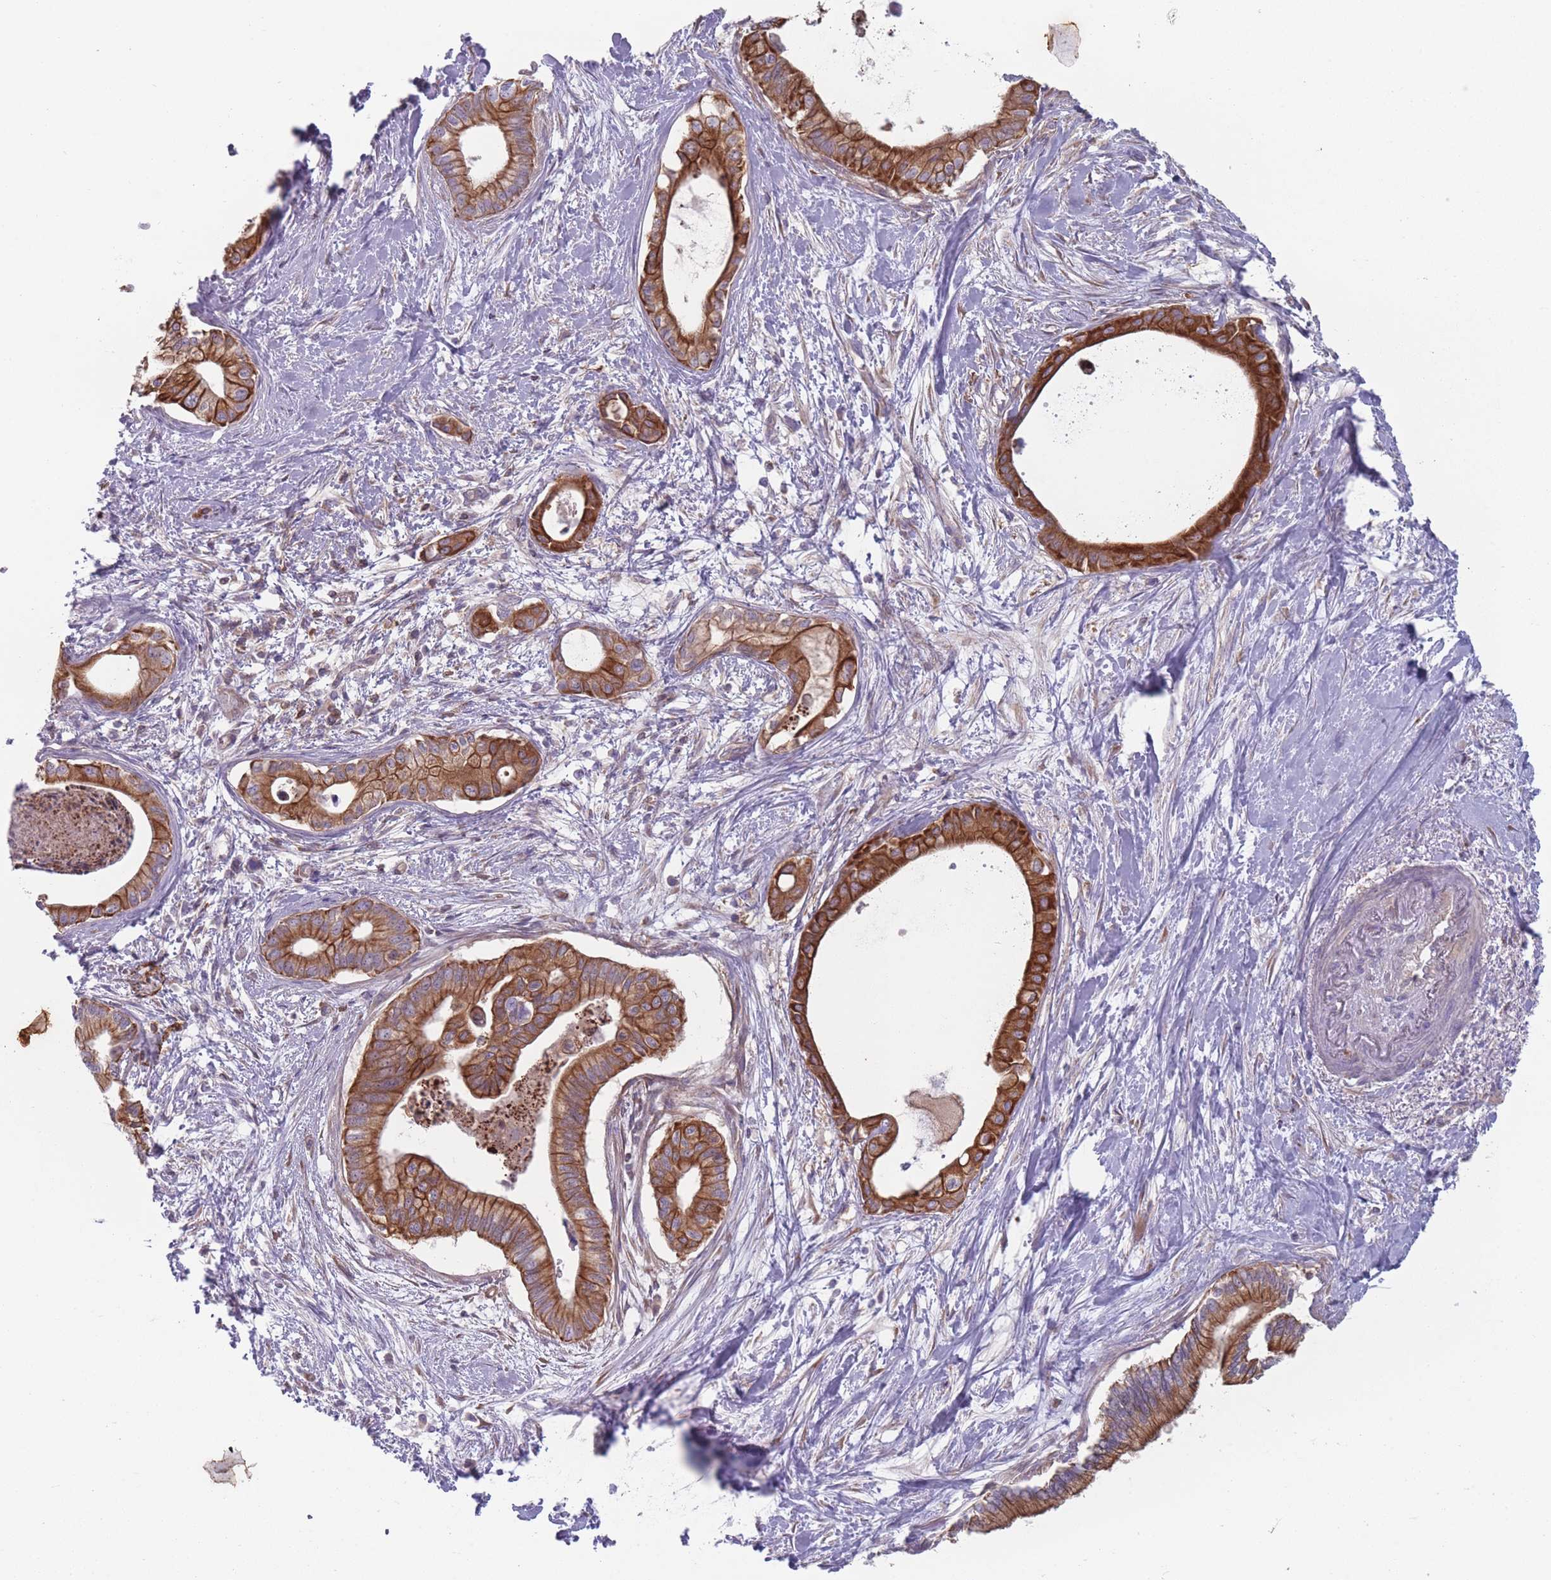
{"staining": {"intensity": "strong", "quantity": ">75%", "location": "cytoplasmic/membranous"}, "tissue": "pancreatic cancer", "cell_type": "Tumor cells", "image_type": "cancer", "snomed": [{"axis": "morphology", "description": "Adenocarcinoma, NOS"}, {"axis": "topography", "description": "Pancreas"}], "caption": "A brown stain labels strong cytoplasmic/membranous positivity of a protein in adenocarcinoma (pancreatic) tumor cells. (brown staining indicates protein expression, while blue staining denotes nuclei).", "gene": "HSBP1L1", "patient": {"sex": "male", "age": 78}}